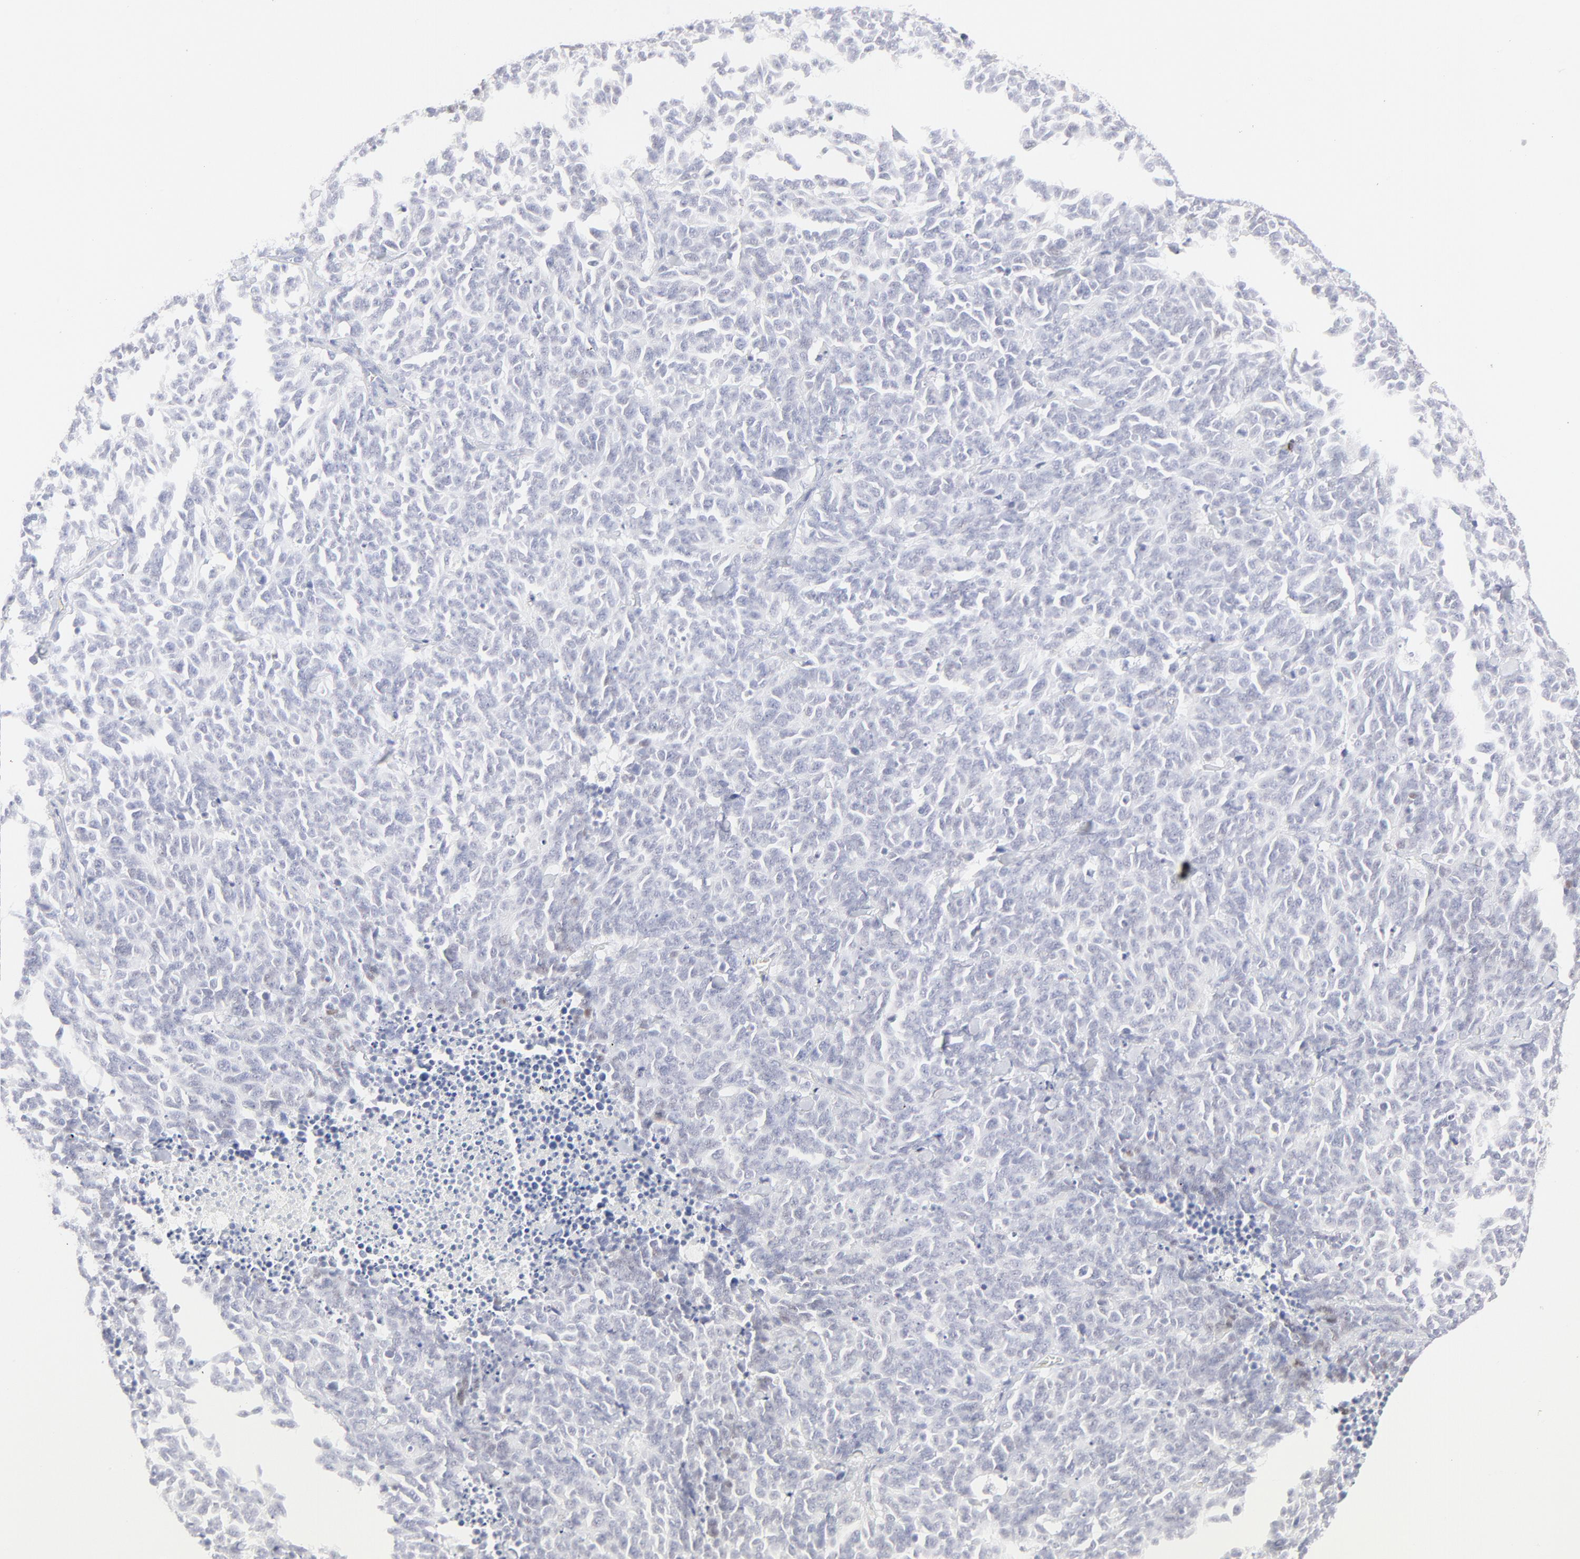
{"staining": {"intensity": "negative", "quantity": "none", "location": "none"}, "tissue": "lung cancer", "cell_type": "Tumor cells", "image_type": "cancer", "snomed": [{"axis": "morphology", "description": "Neoplasm, malignant, NOS"}, {"axis": "topography", "description": "Lung"}], "caption": "Immunohistochemistry photomicrograph of neoplastic tissue: malignant neoplasm (lung) stained with DAB exhibits no significant protein staining in tumor cells.", "gene": "ELF3", "patient": {"sex": "female", "age": 58}}